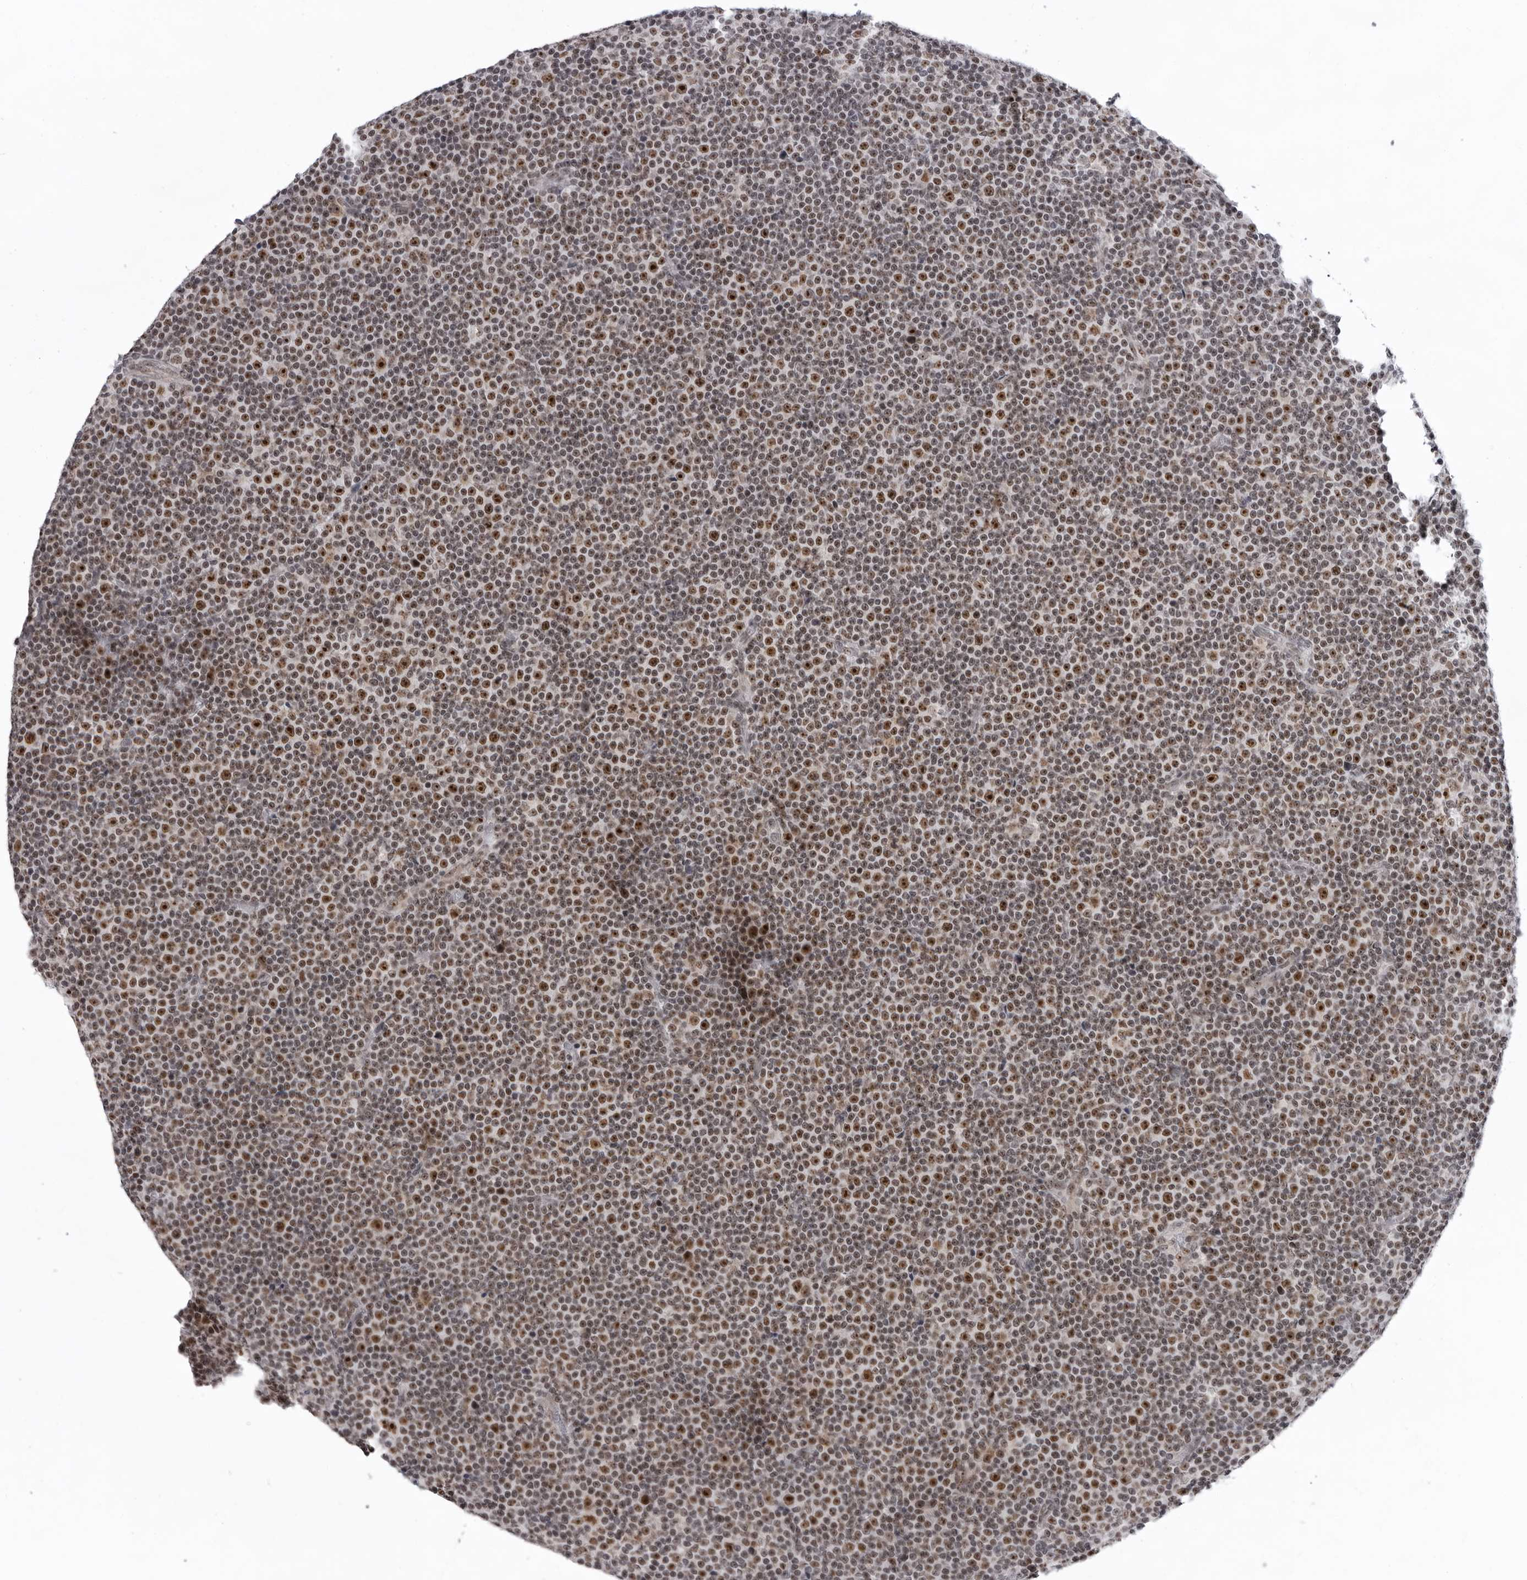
{"staining": {"intensity": "strong", "quantity": ">75%", "location": "nuclear"}, "tissue": "lymphoma", "cell_type": "Tumor cells", "image_type": "cancer", "snomed": [{"axis": "morphology", "description": "Malignant lymphoma, non-Hodgkin's type, Low grade"}, {"axis": "topography", "description": "Lymph node"}], "caption": "A micrograph of low-grade malignant lymphoma, non-Hodgkin's type stained for a protein demonstrates strong nuclear brown staining in tumor cells.", "gene": "EXOSC10", "patient": {"sex": "female", "age": 67}}